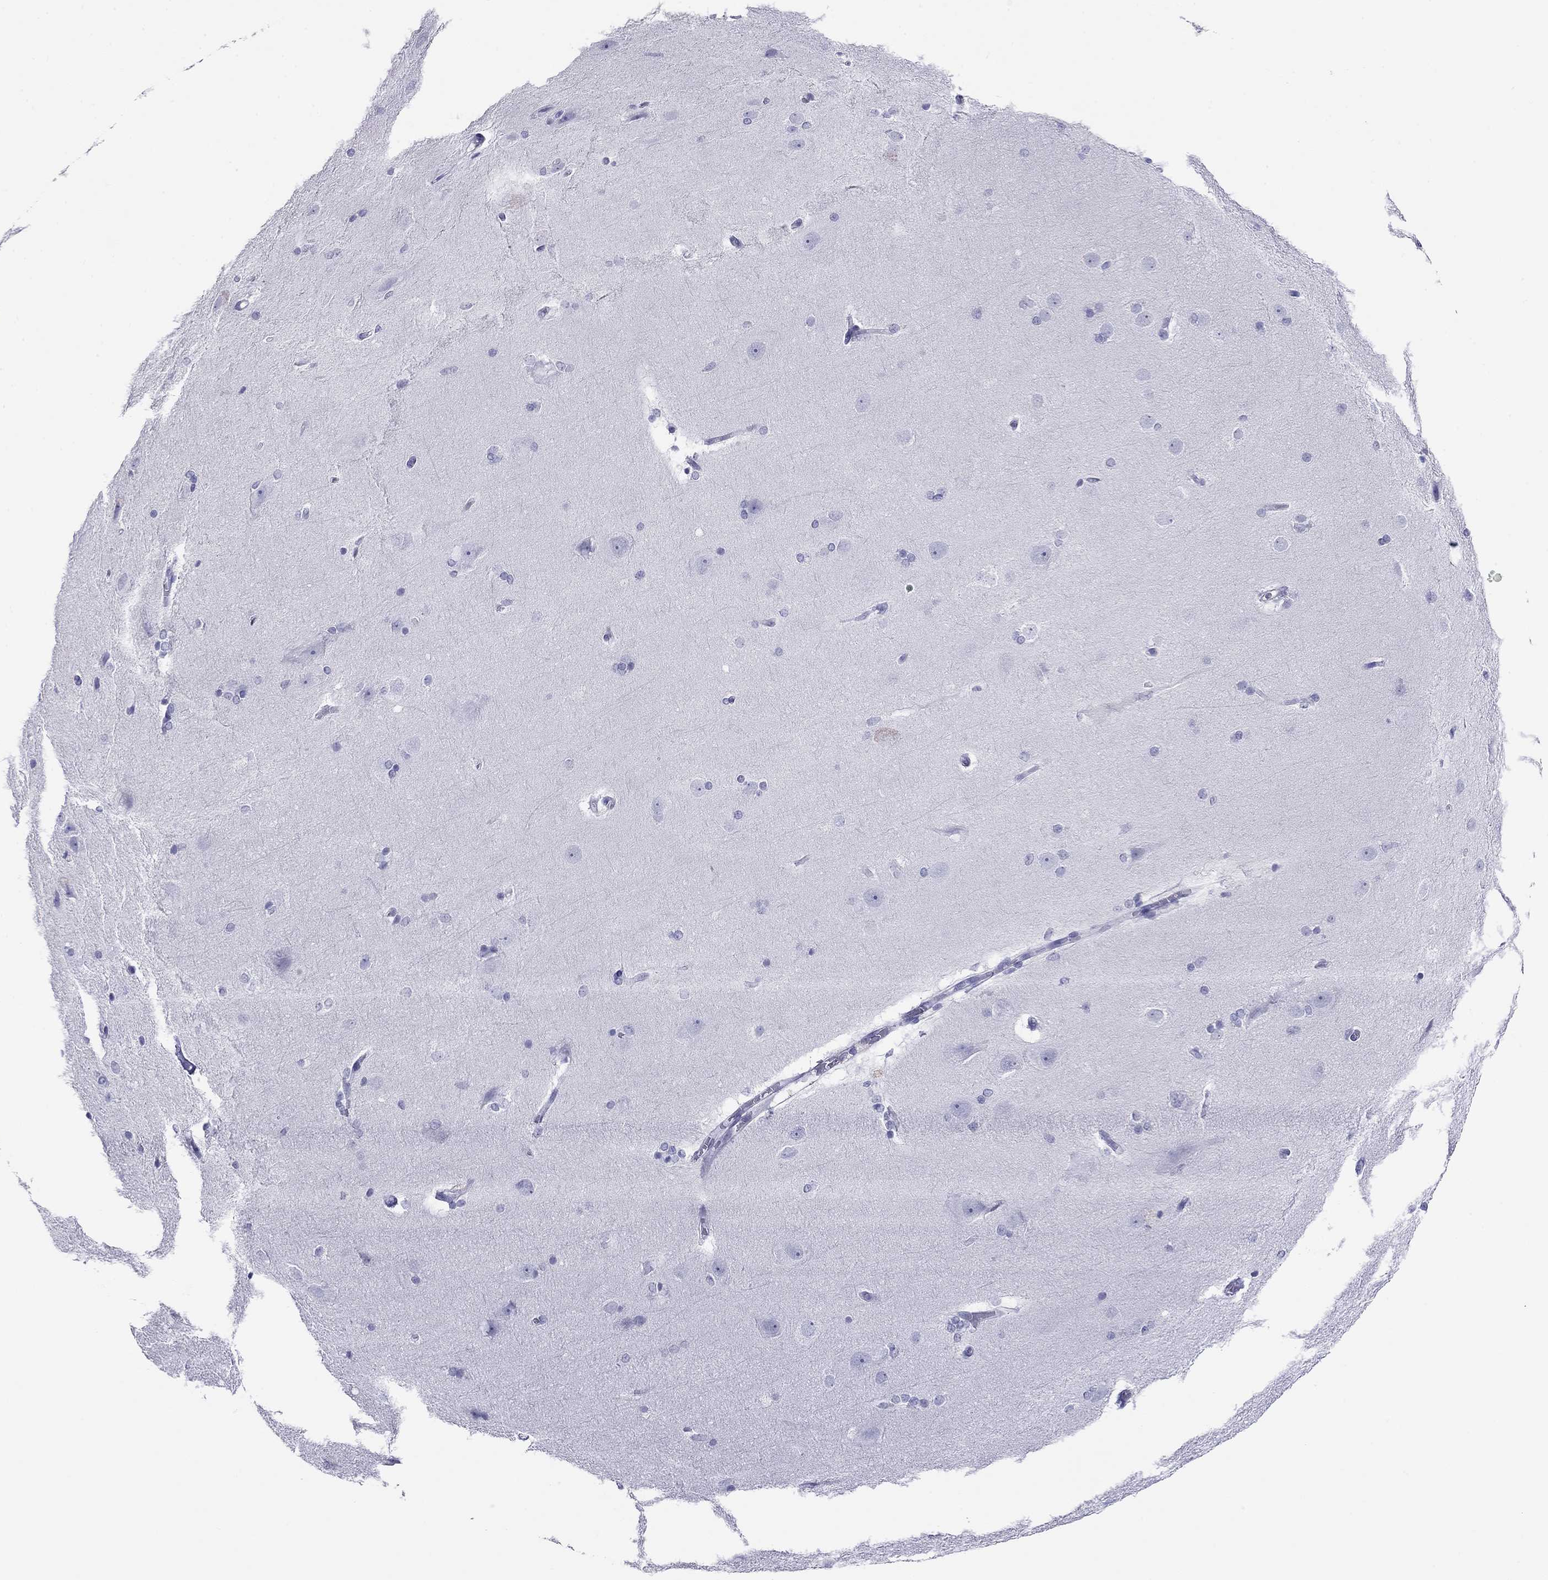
{"staining": {"intensity": "negative", "quantity": "none", "location": "none"}, "tissue": "hippocampus", "cell_type": "Glial cells", "image_type": "normal", "snomed": [{"axis": "morphology", "description": "Normal tissue, NOS"}, {"axis": "topography", "description": "Cerebral cortex"}, {"axis": "topography", "description": "Hippocampus"}], "caption": "A high-resolution micrograph shows immunohistochemistry staining of normal hippocampus, which demonstrates no significant positivity in glial cells.", "gene": "MYMX", "patient": {"sex": "female", "age": 19}}